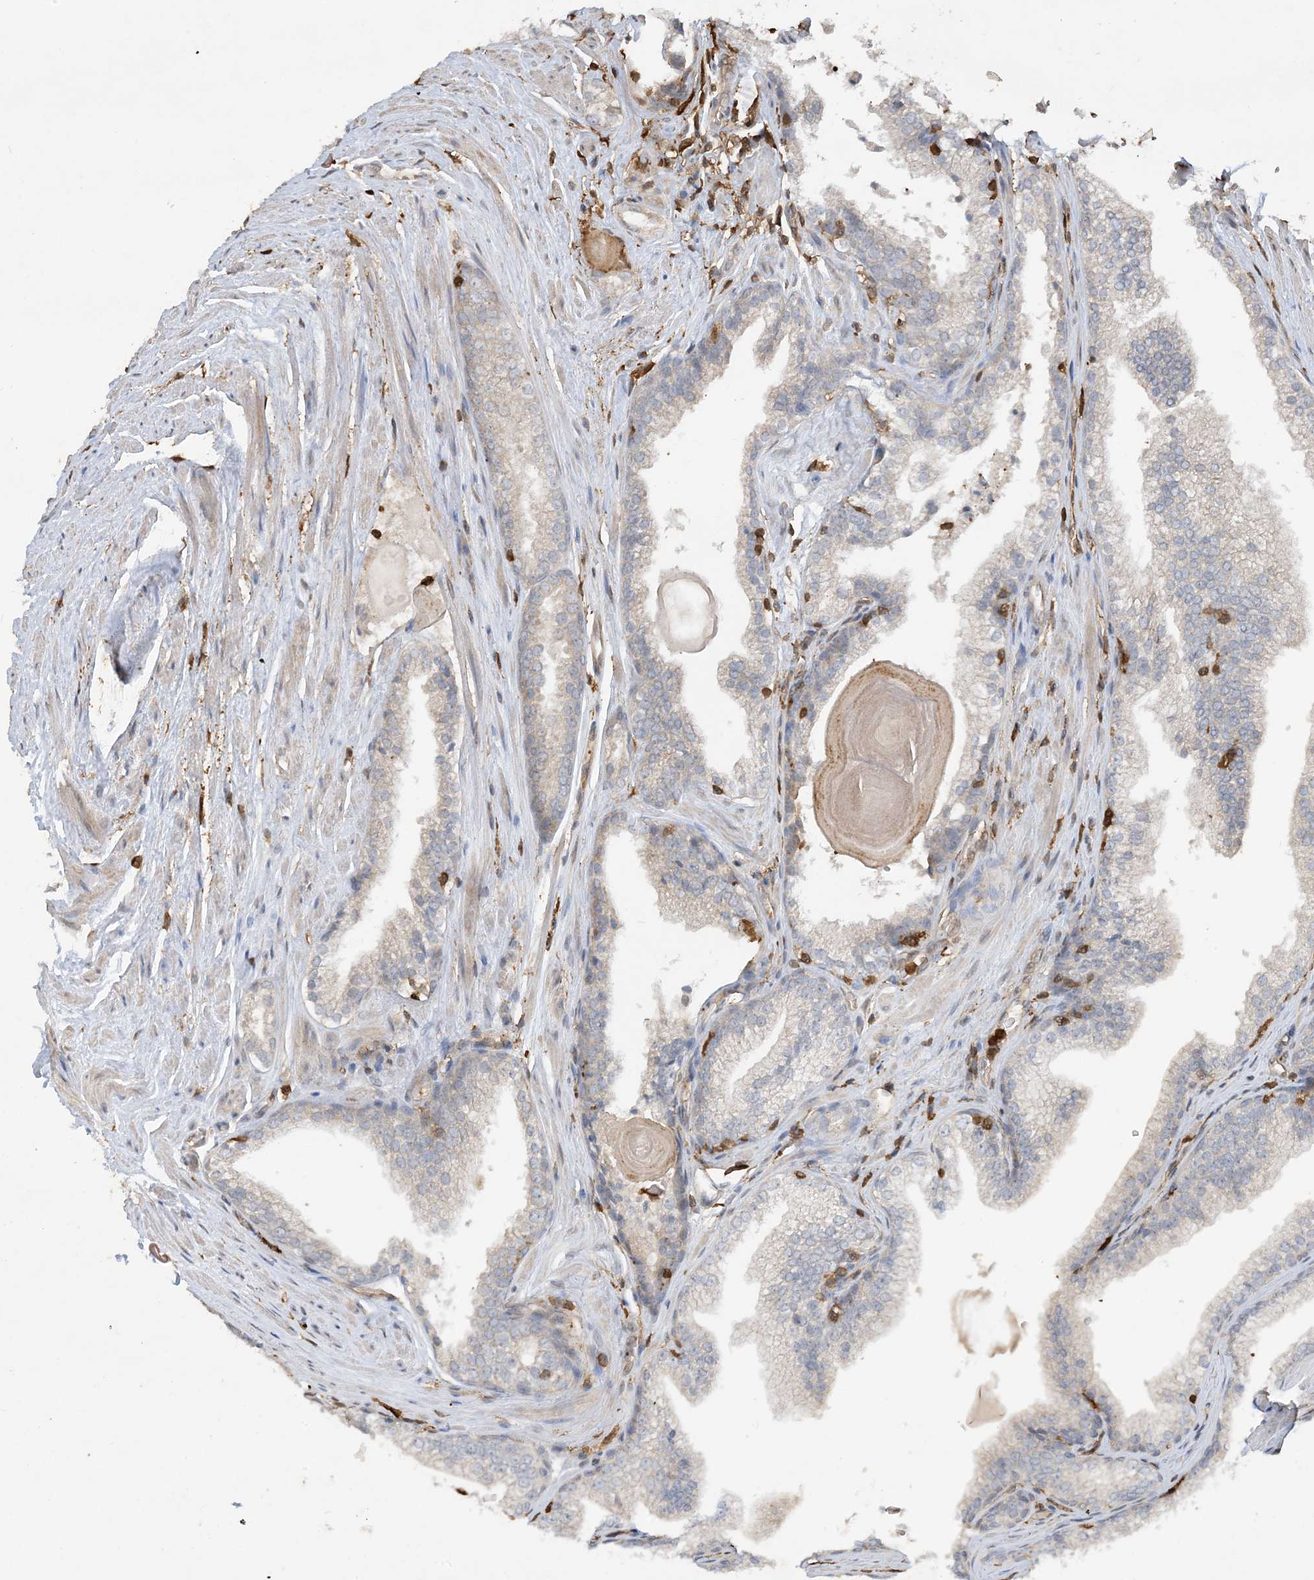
{"staining": {"intensity": "negative", "quantity": "none", "location": "none"}, "tissue": "prostate cancer", "cell_type": "Tumor cells", "image_type": "cancer", "snomed": [{"axis": "morphology", "description": "Adenocarcinoma, High grade"}, {"axis": "topography", "description": "Prostate"}], "caption": "A histopathology image of human prostate high-grade adenocarcinoma is negative for staining in tumor cells.", "gene": "TMSB4X", "patient": {"sex": "male", "age": 63}}